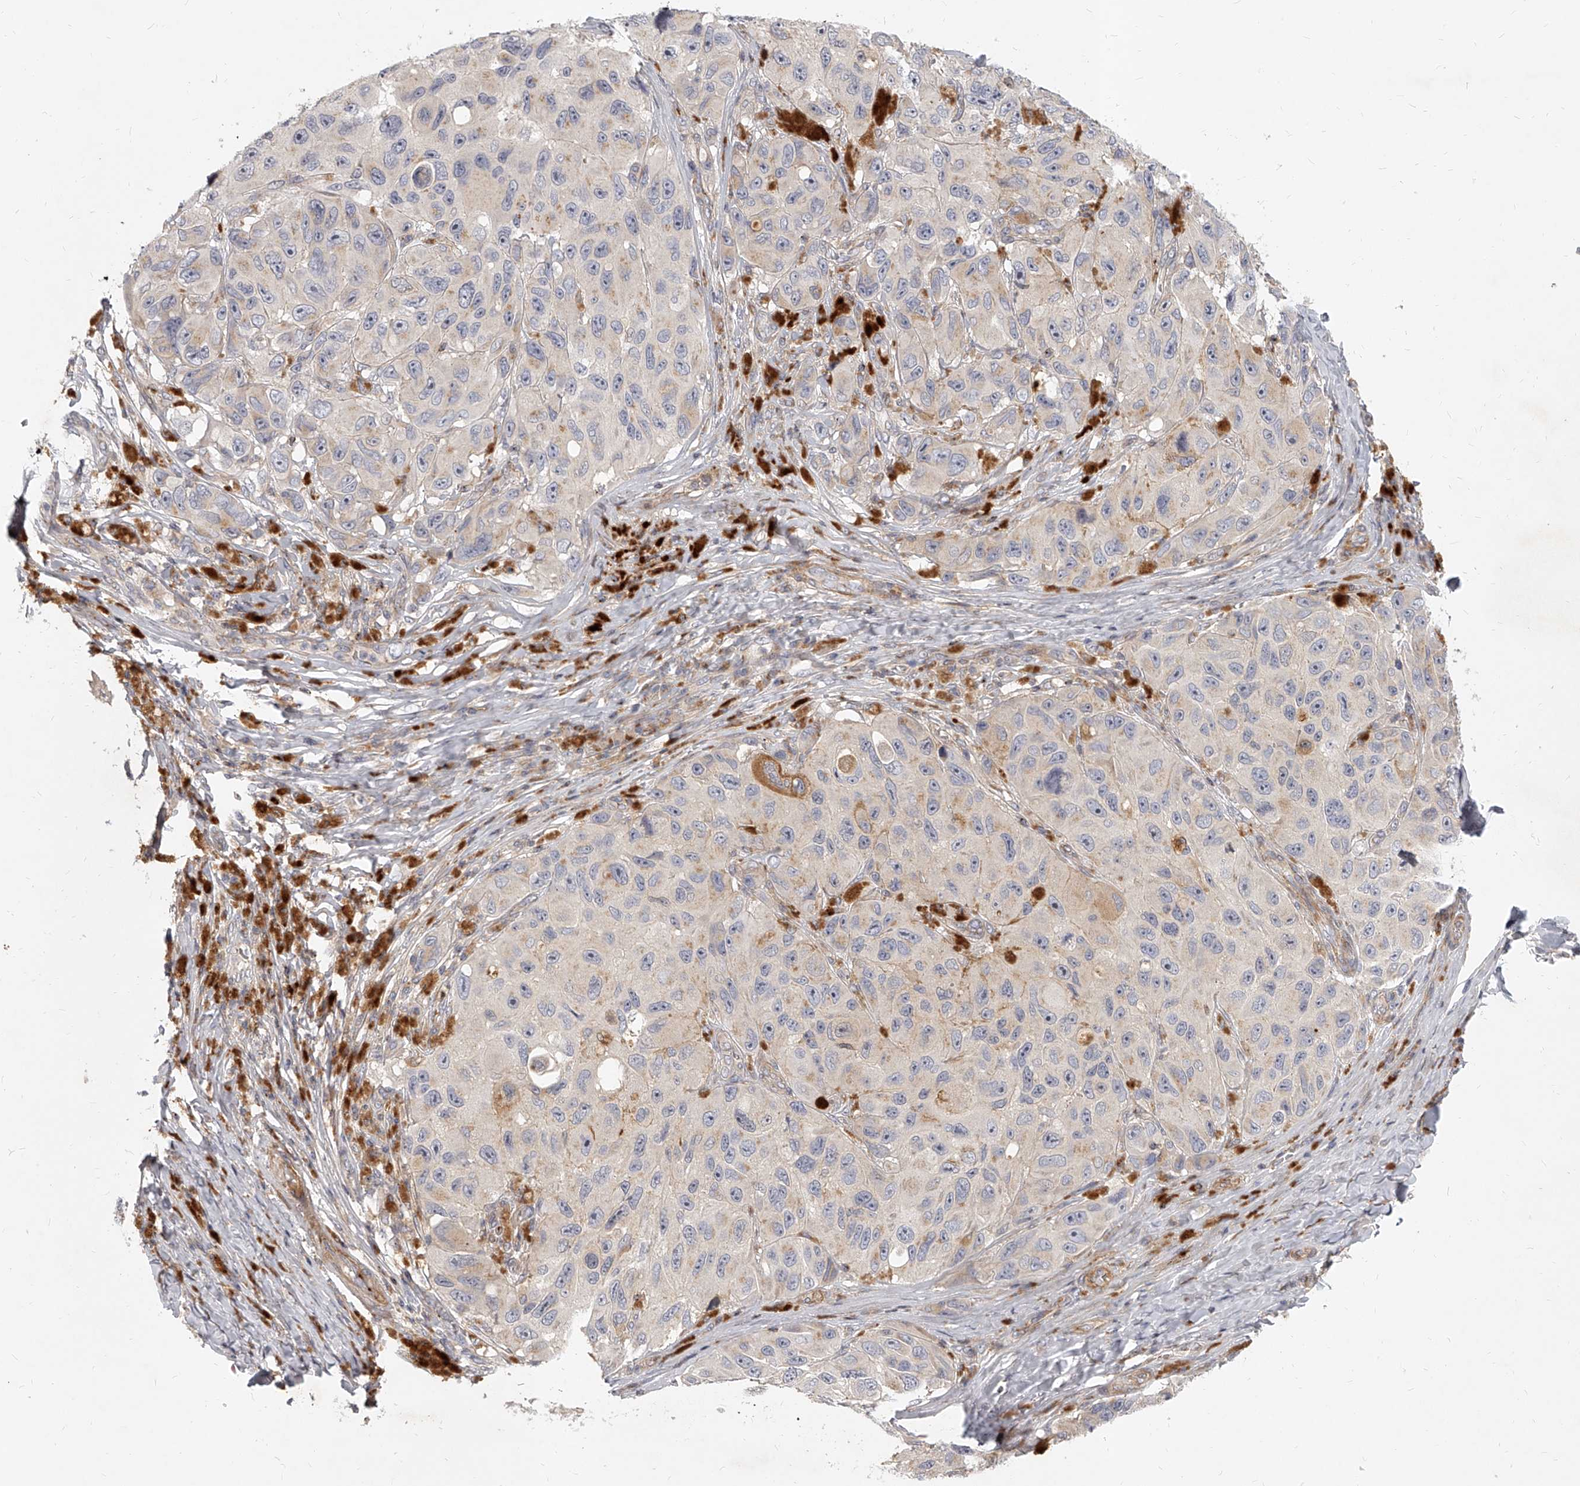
{"staining": {"intensity": "negative", "quantity": "none", "location": "none"}, "tissue": "melanoma", "cell_type": "Tumor cells", "image_type": "cancer", "snomed": [{"axis": "morphology", "description": "Malignant melanoma, NOS"}, {"axis": "topography", "description": "Skin"}], "caption": "This is a image of immunohistochemistry staining of malignant melanoma, which shows no staining in tumor cells.", "gene": "SLC37A1", "patient": {"sex": "female", "age": 73}}